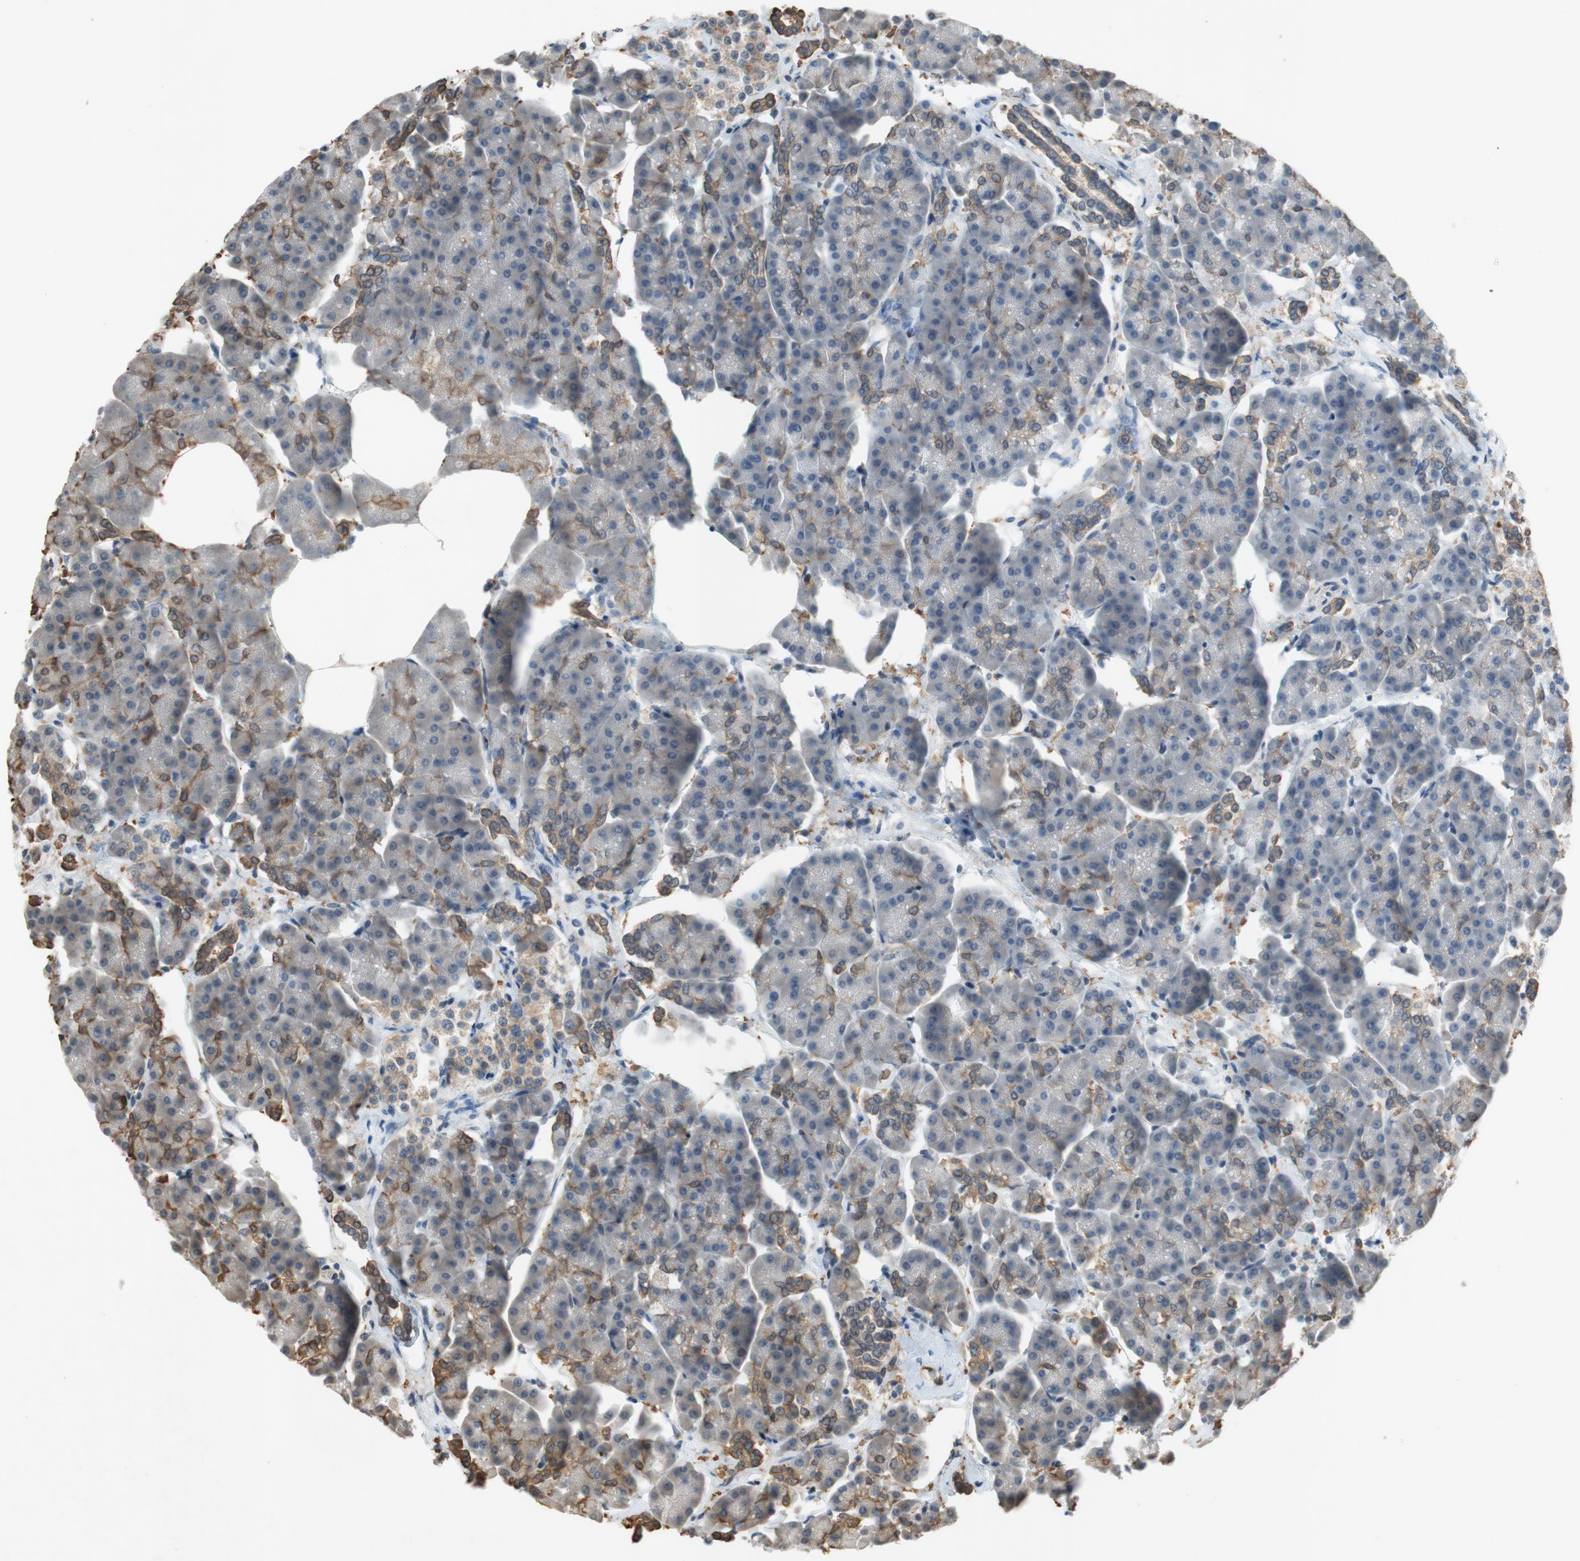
{"staining": {"intensity": "moderate", "quantity": "<25%", "location": "cytoplasmic/membranous"}, "tissue": "pancreas", "cell_type": "Exocrine glandular cells", "image_type": "normal", "snomed": [{"axis": "morphology", "description": "Normal tissue, NOS"}, {"axis": "topography", "description": "Pancreas"}], "caption": "Protein staining of benign pancreas demonstrates moderate cytoplasmic/membranous staining in about <25% of exocrine glandular cells. The staining was performed using DAB to visualize the protein expression in brown, while the nuclei were stained in blue with hematoxylin (Magnification: 20x).", "gene": "ATP2C1", "patient": {"sex": "female", "age": 70}}